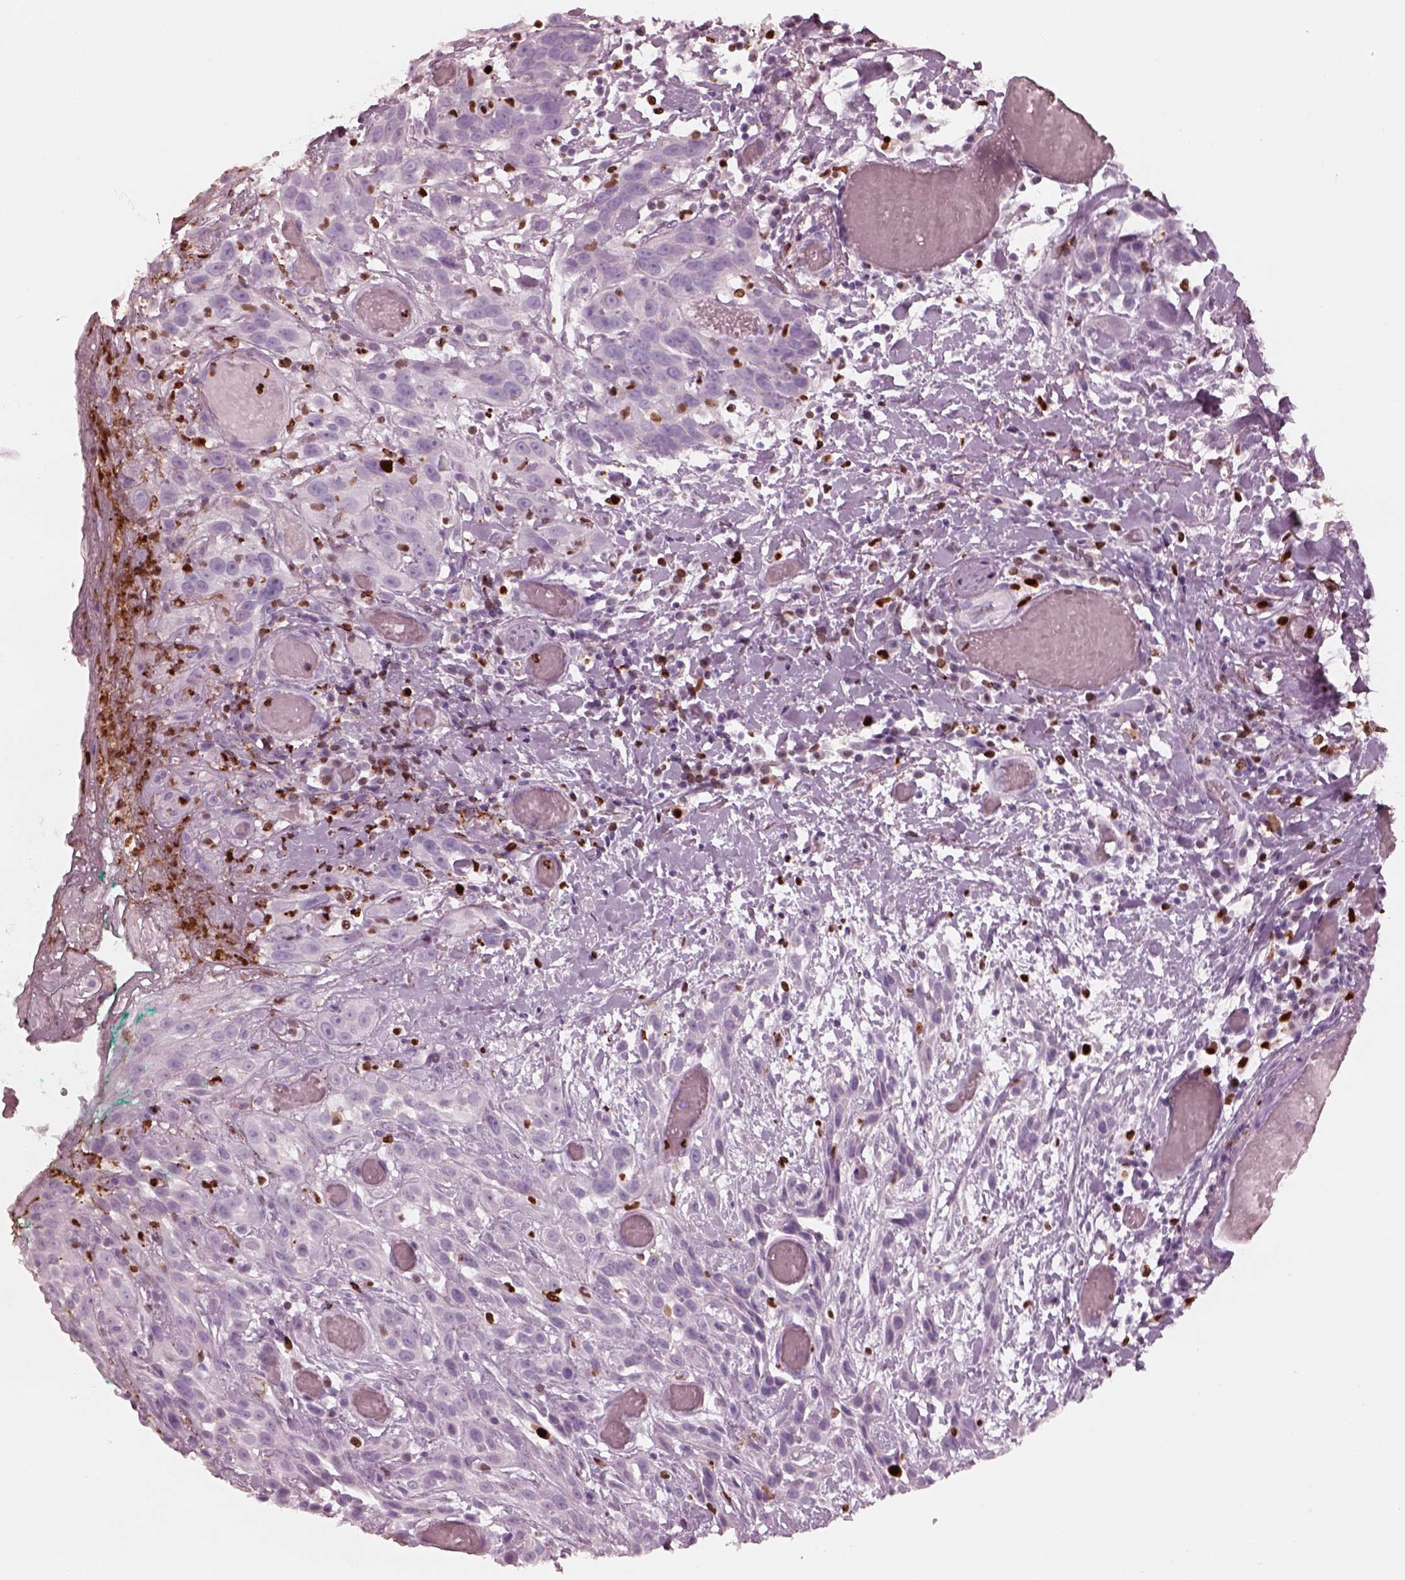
{"staining": {"intensity": "negative", "quantity": "none", "location": "none"}, "tissue": "head and neck cancer", "cell_type": "Tumor cells", "image_type": "cancer", "snomed": [{"axis": "morphology", "description": "Normal tissue, NOS"}, {"axis": "morphology", "description": "Squamous cell carcinoma, NOS"}, {"axis": "topography", "description": "Oral tissue"}, {"axis": "topography", "description": "Salivary gland"}, {"axis": "topography", "description": "Head-Neck"}], "caption": "This micrograph is of head and neck cancer stained with immunohistochemistry to label a protein in brown with the nuclei are counter-stained blue. There is no staining in tumor cells.", "gene": "ALOX5", "patient": {"sex": "female", "age": 62}}